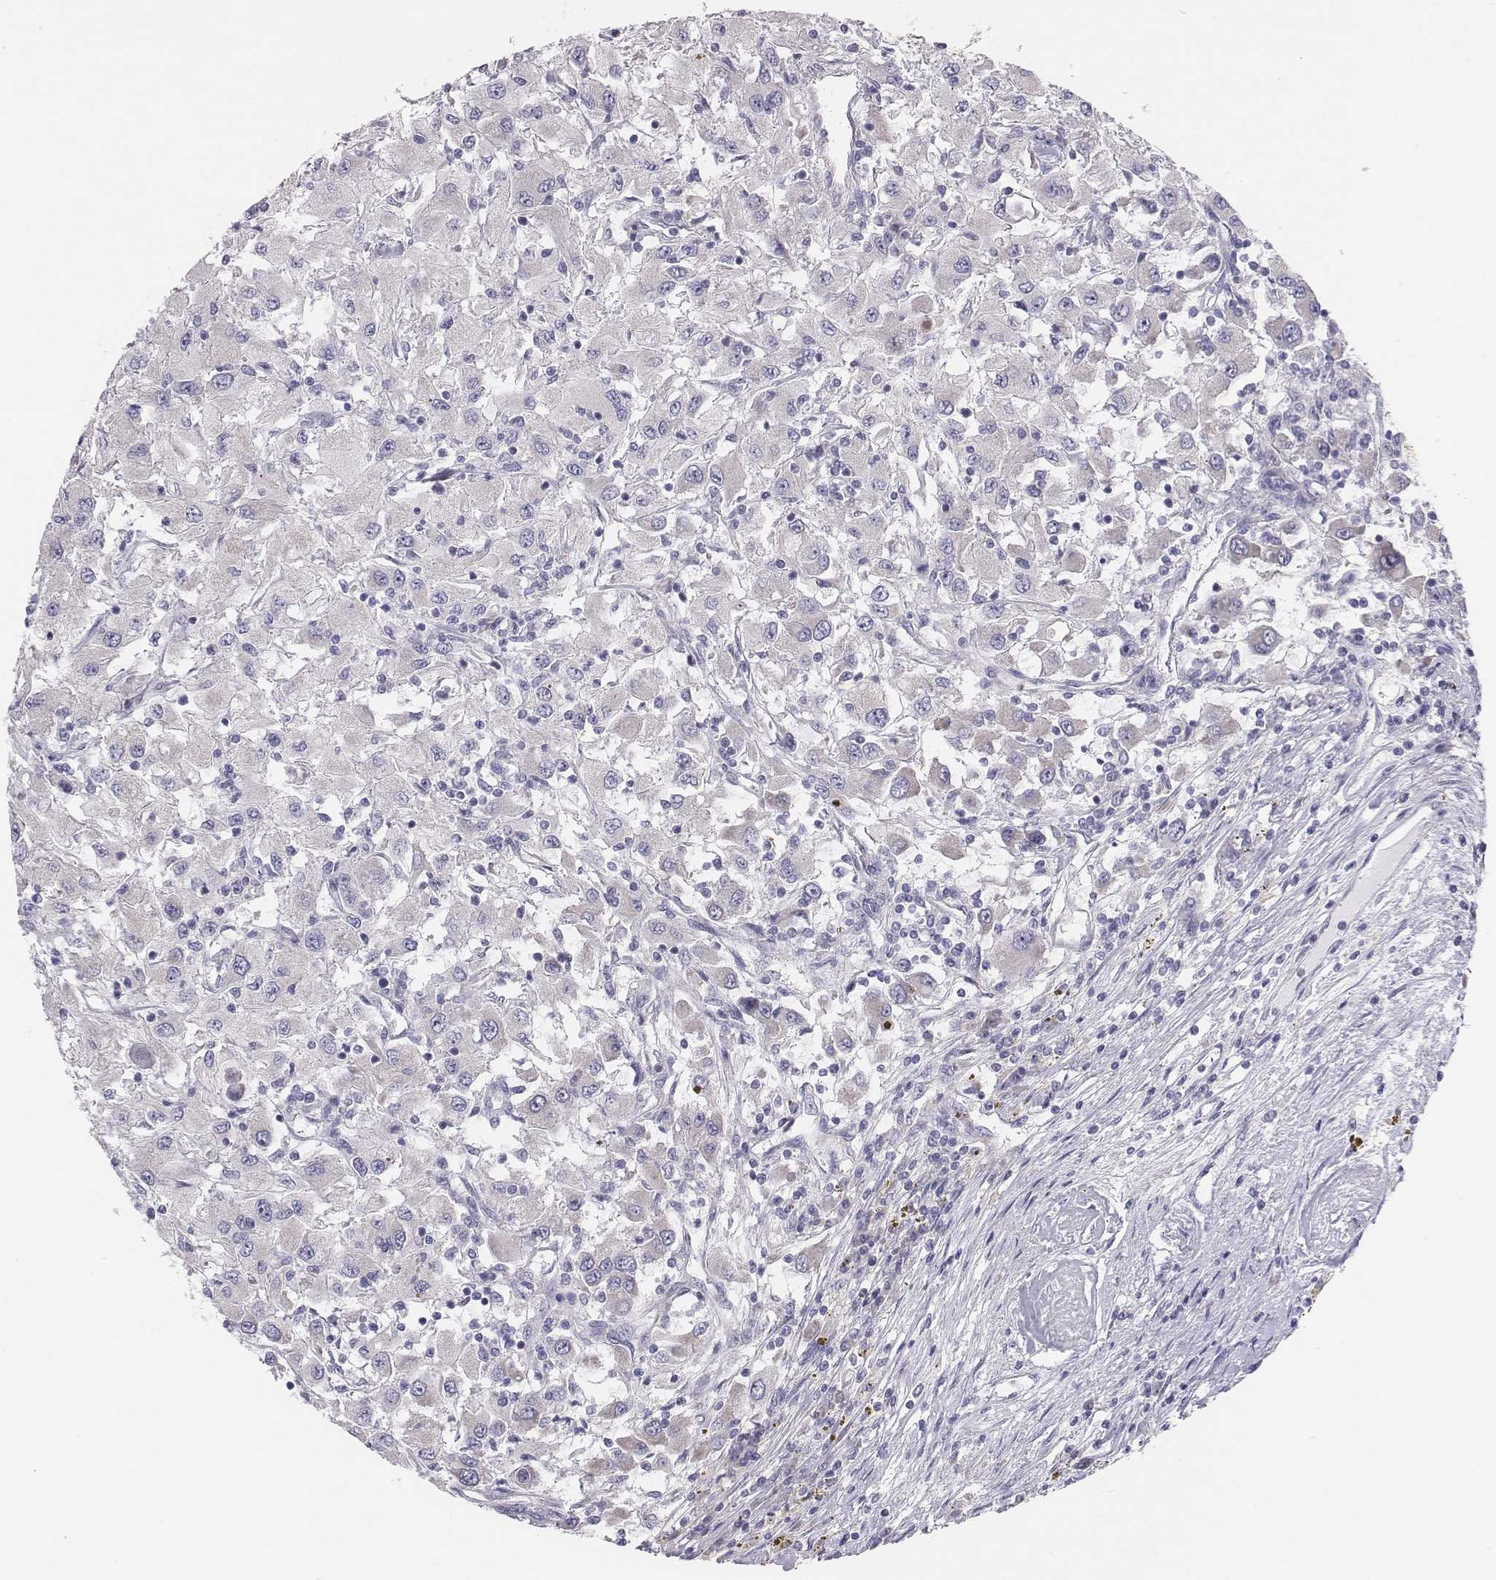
{"staining": {"intensity": "negative", "quantity": "none", "location": "none"}, "tissue": "renal cancer", "cell_type": "Tumor cells", "image_type": "cancer", "snomed": [{"axis": "morphology", "description": "Adenocarcinoma, NOS"}, {"axis": "topography", "description": "Kidney"}], "caption": "Immunohistochemistry histopathology image of neoplastic tissue: human renal cancer (adenocarcinoma) stained with DAB displays no significant protein expression in tumor cells.", "gene": "CHST14", "patient": {"sex": "female", "age": 67}}